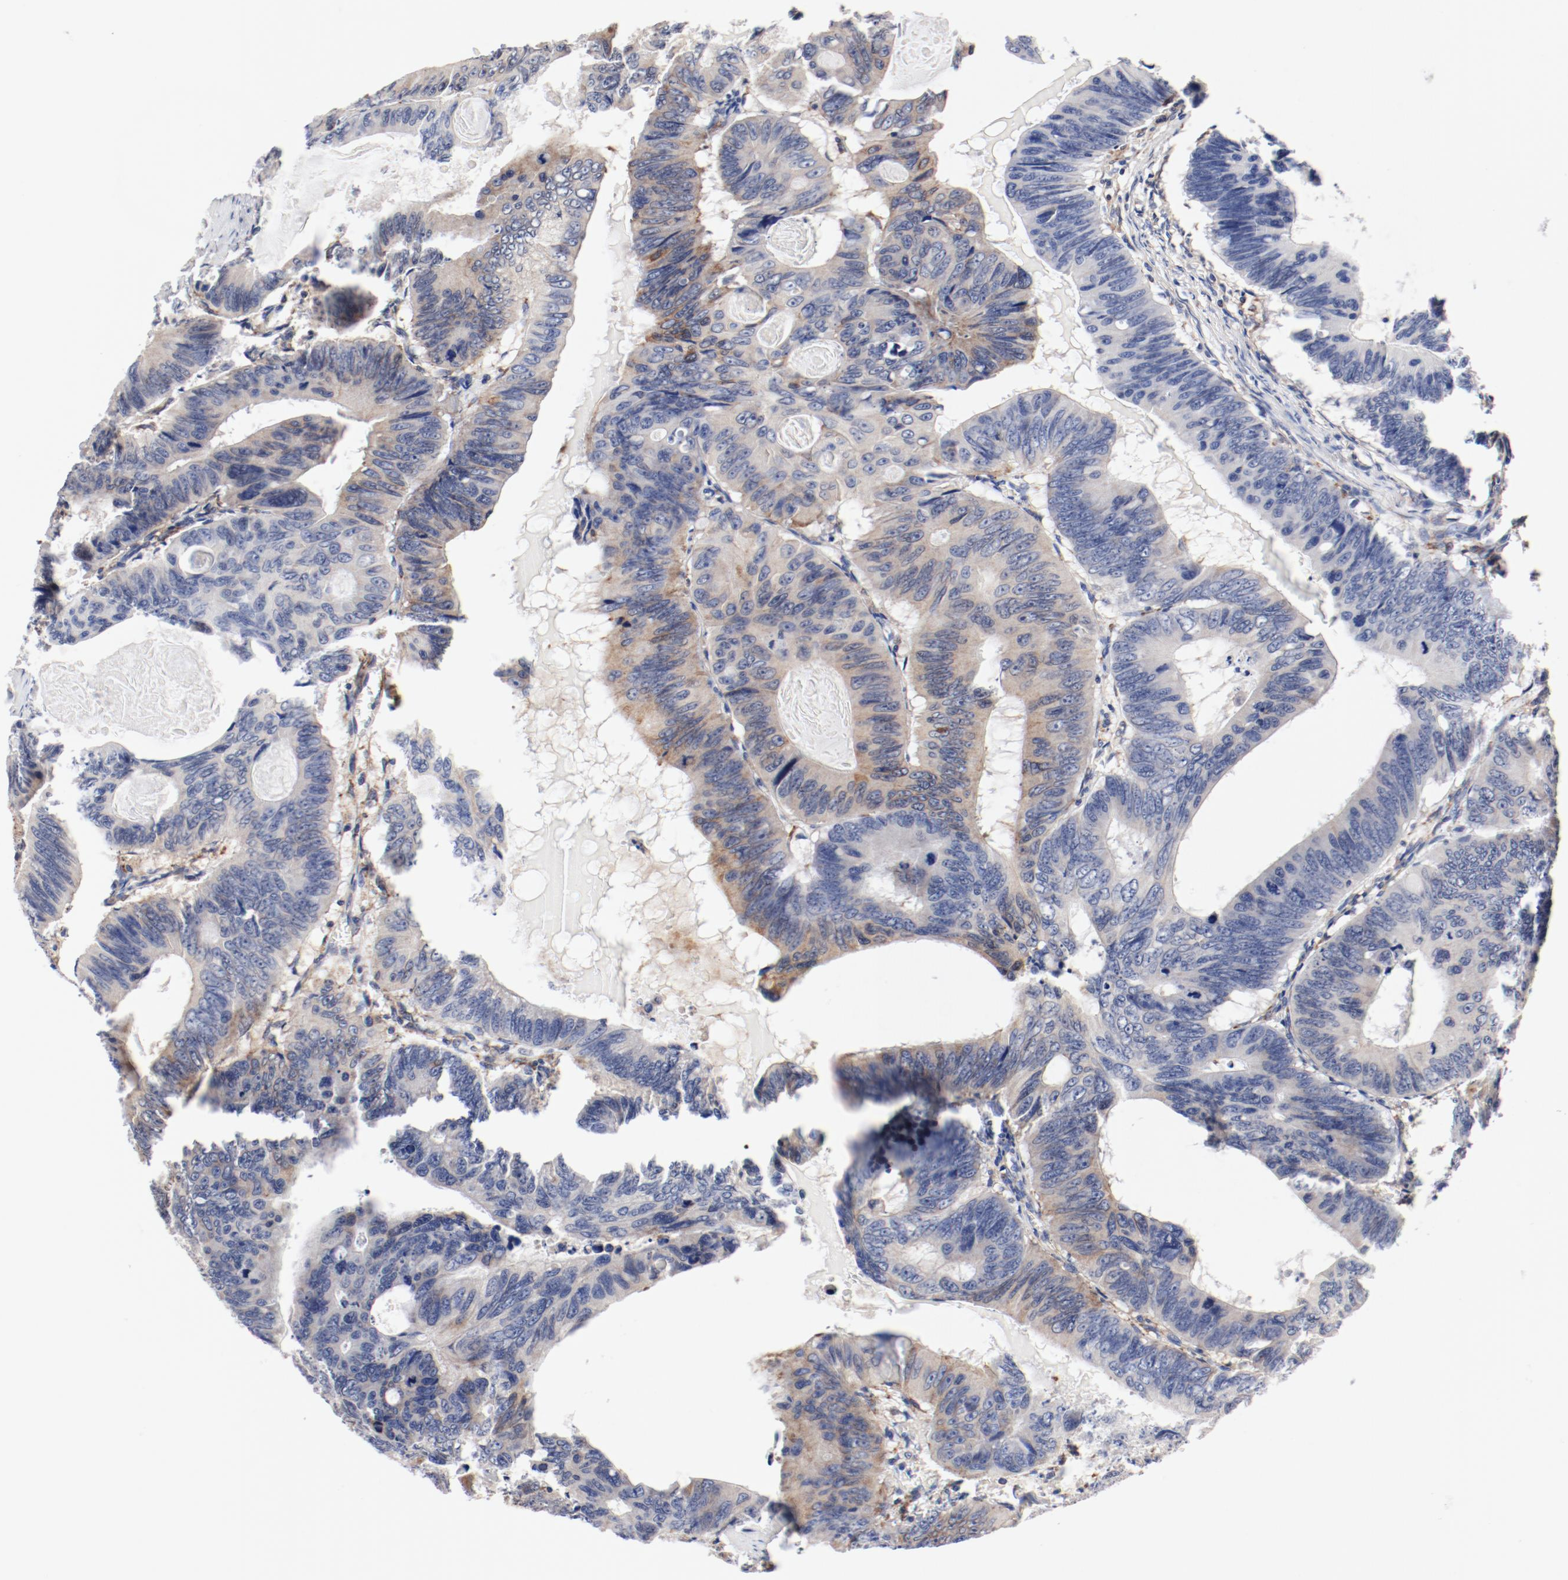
{"staining": {"intensity": "moderate", "quantity": "25%-75%", "location": "cytoplasmic/membranous"}, "tissue": "colorectal cancer", "cell_type": "Tumor cells", "image_type": "cancer", "snomed": [{"axis": "morphology", "description": "Adenocarcinoma, NOS"}, {"axis": "topography", "description": "Colon"}], "caption": "A brown stain highlights moderate cytoplasmic/membranous staining of a protein in colorectal adenocarcinoma tumor cells. (Brightfield microscopy of DAB IHC at high magnification).", "gene": "PDPK1", "patient": {"sex": "female", "age": 55}}